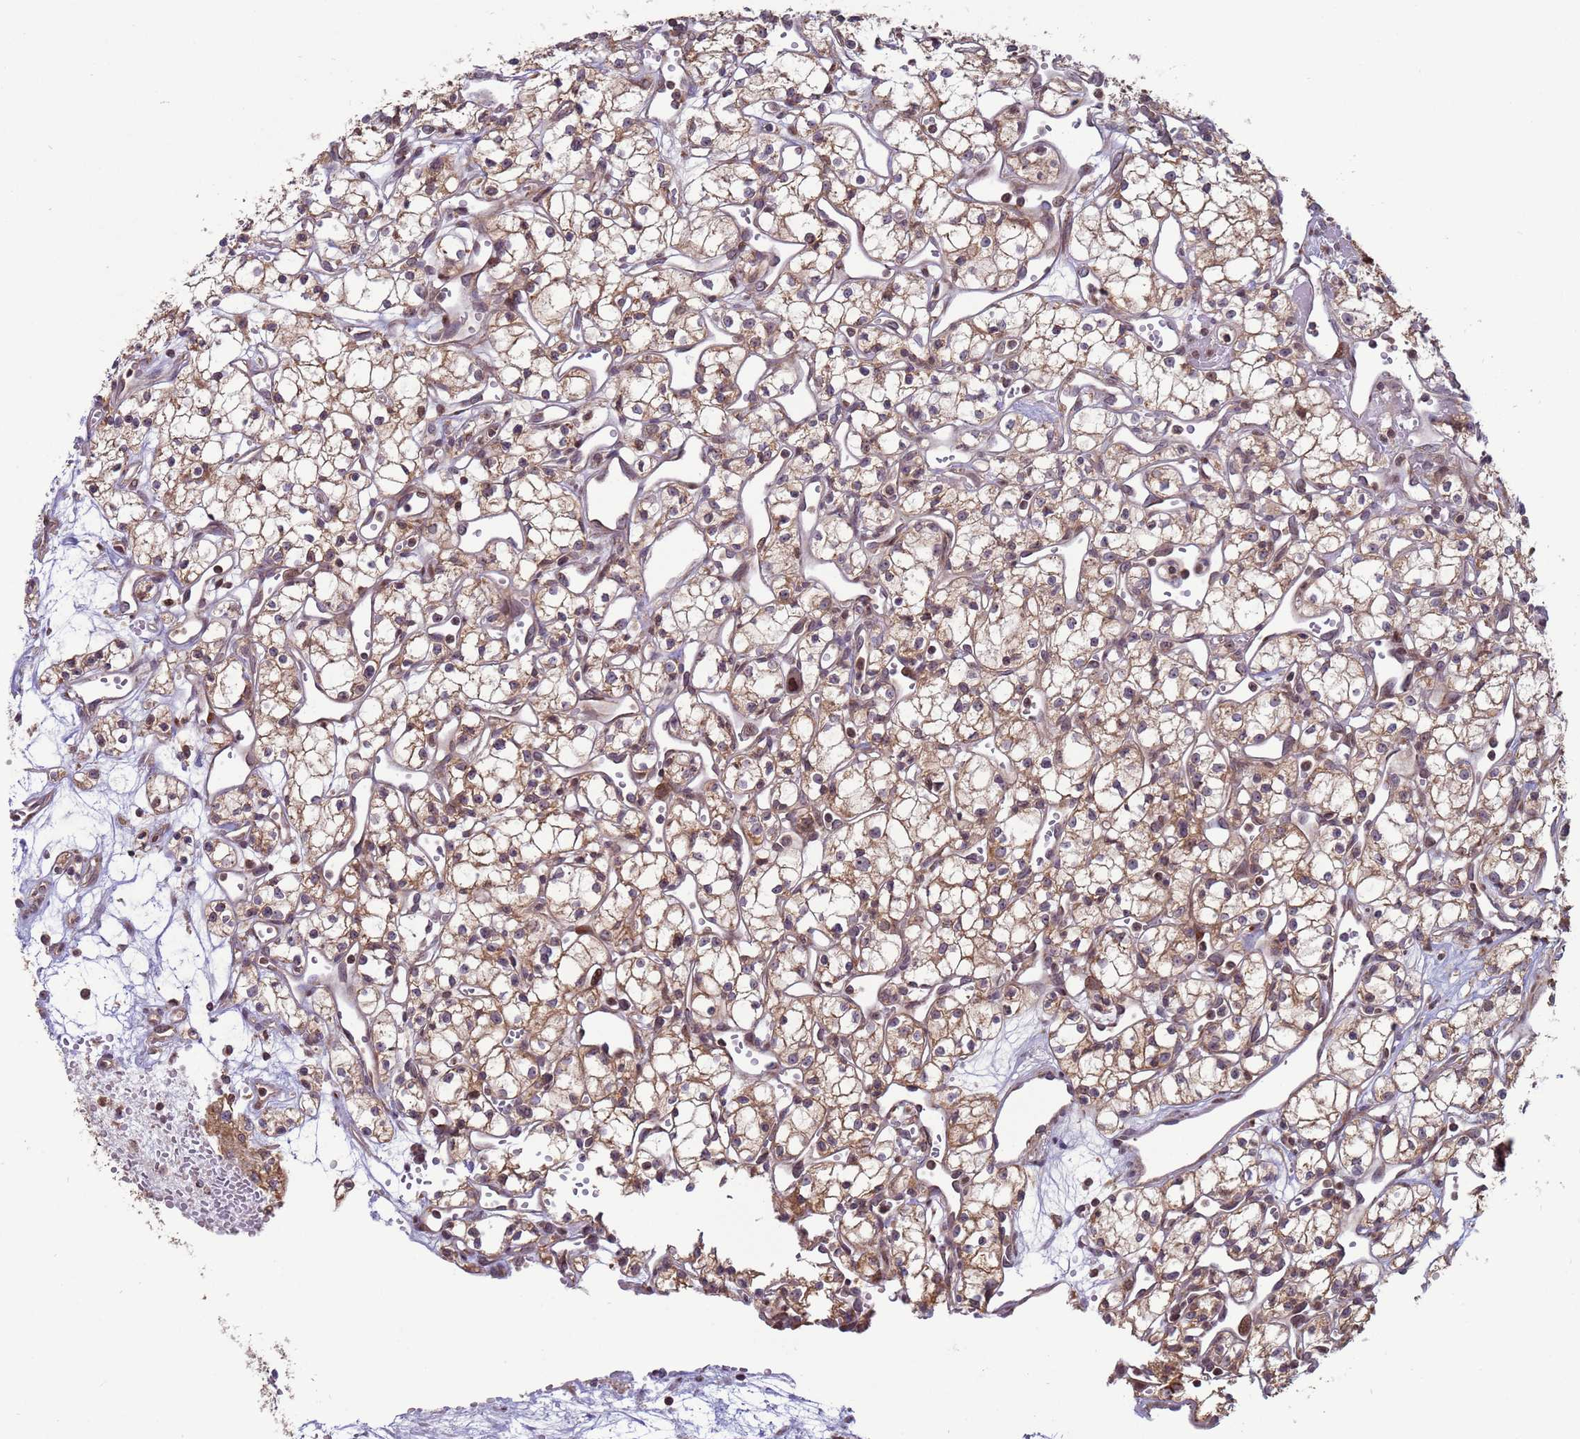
{"staining": {"intensity": "moderate", "quantity": "25%-75%", "location": "cytoplasmic/membranous"}, "tissue": "renal cancer", "cell_type": "Tumor cells", "image_type": "cancer", "snomed": [{"axis": "morphology", "description": "Adenocarcinoma, NOS"}, {"axis": "topography", "description": "Kidney"}], "caption": "This image shows renal adenocarcinoma stained with IHC to label a protein in brown. The cytoplasmic/membranous of tumor cells show moderate positivity for the protein. Nuclei are counter-stained blue.", "gene": "RCOR2", "patient": {"sex": "male", "age": 59}}